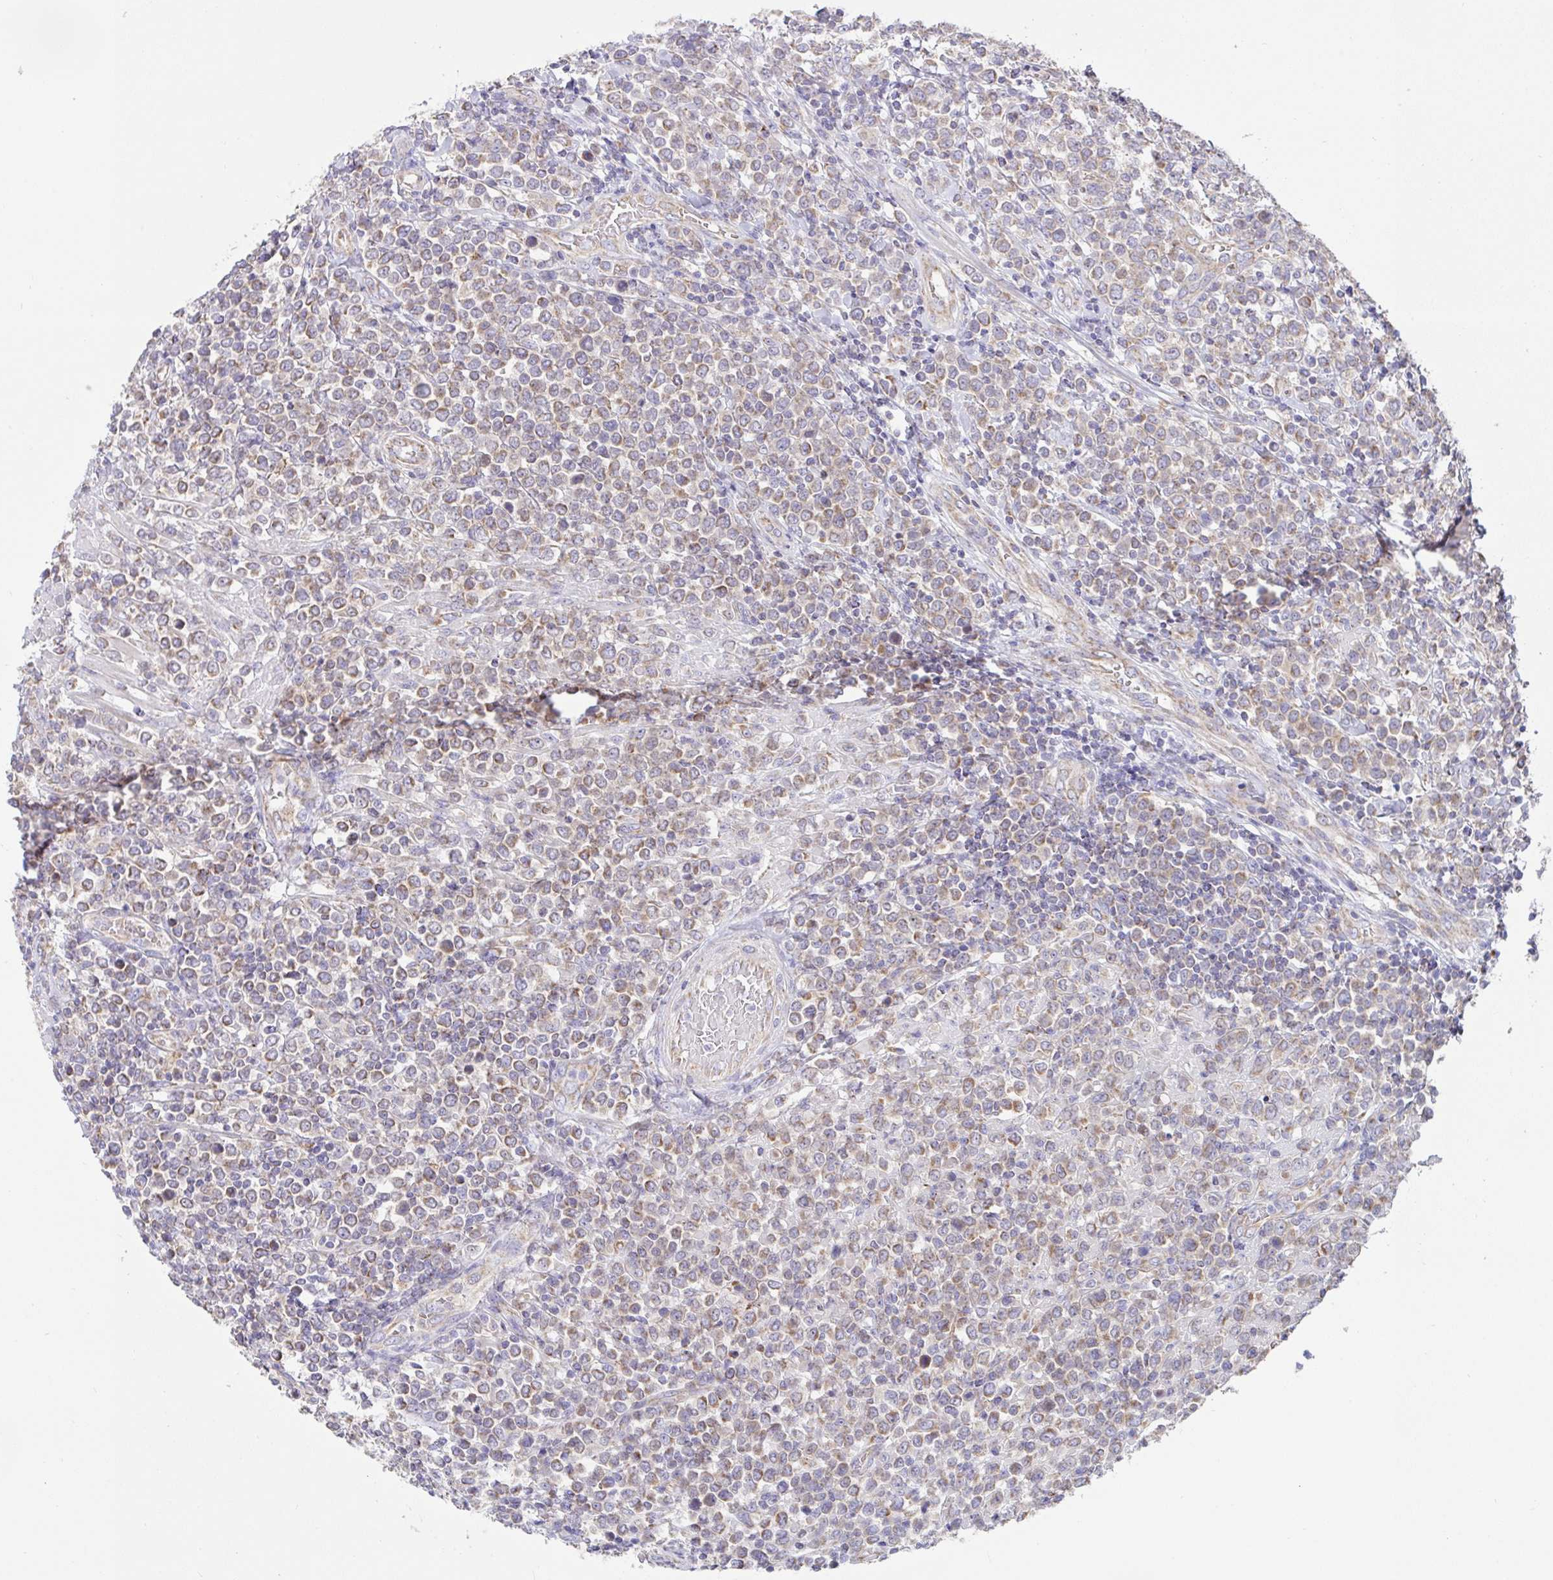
{"staining": {"intensity": "weak", "quantity": ">75%", "location": "cytoplasmic/membranous"}, "tissue": "lymphoma", "cell_type": "Tumor cells", "image_type": "cancer", "snomed": [{"axis": "morphology", "description": "Malignant lymphoma, non-Hodgkin's type, High grade"}, {"axis": "topography", "description": "Soft tissue"}], "caption": "Weak cytoplasmic/membranous protein positivity is present in approximately >75% of tumor cells in lymphoma.", "gene": "DOK7", "patient": {"sex": "female", "age": 56}}